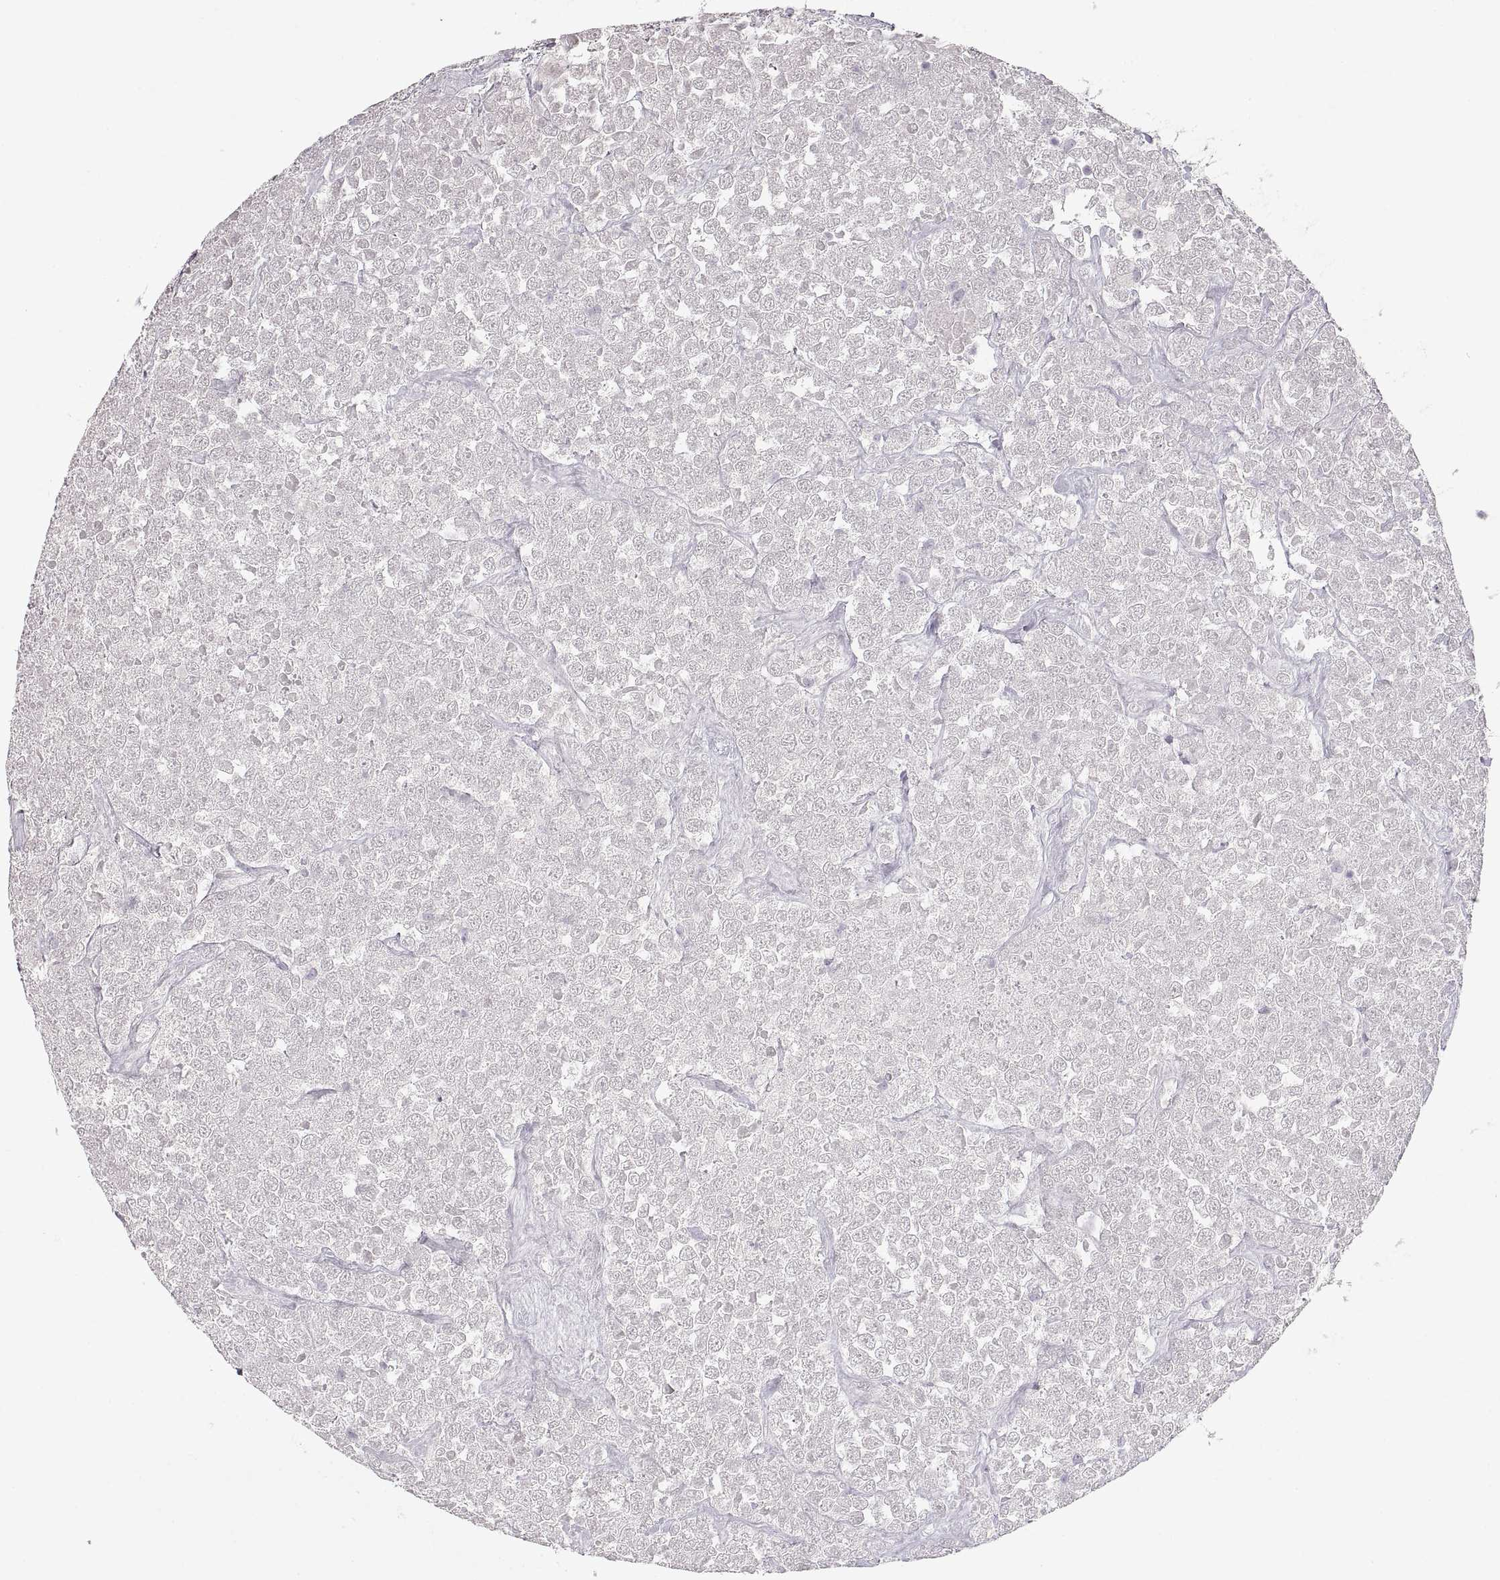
{"staining": {"intensity": "negative", "quantity": "none", "location": "none"}, "tissue": "testis cancer", "cell_type": "Tumor cells", "image_type": "cancer", "snomed": [{"axis": "morphology", "description": "Seminoma, NOS"}, {"axis": "topography", "description": "Testis"}], "caption": "Tumor cells show no significant positivity in testis cancer (seminoma).", "gene": "PCSK2", "patient": {"sex": "male", "age": 59}}